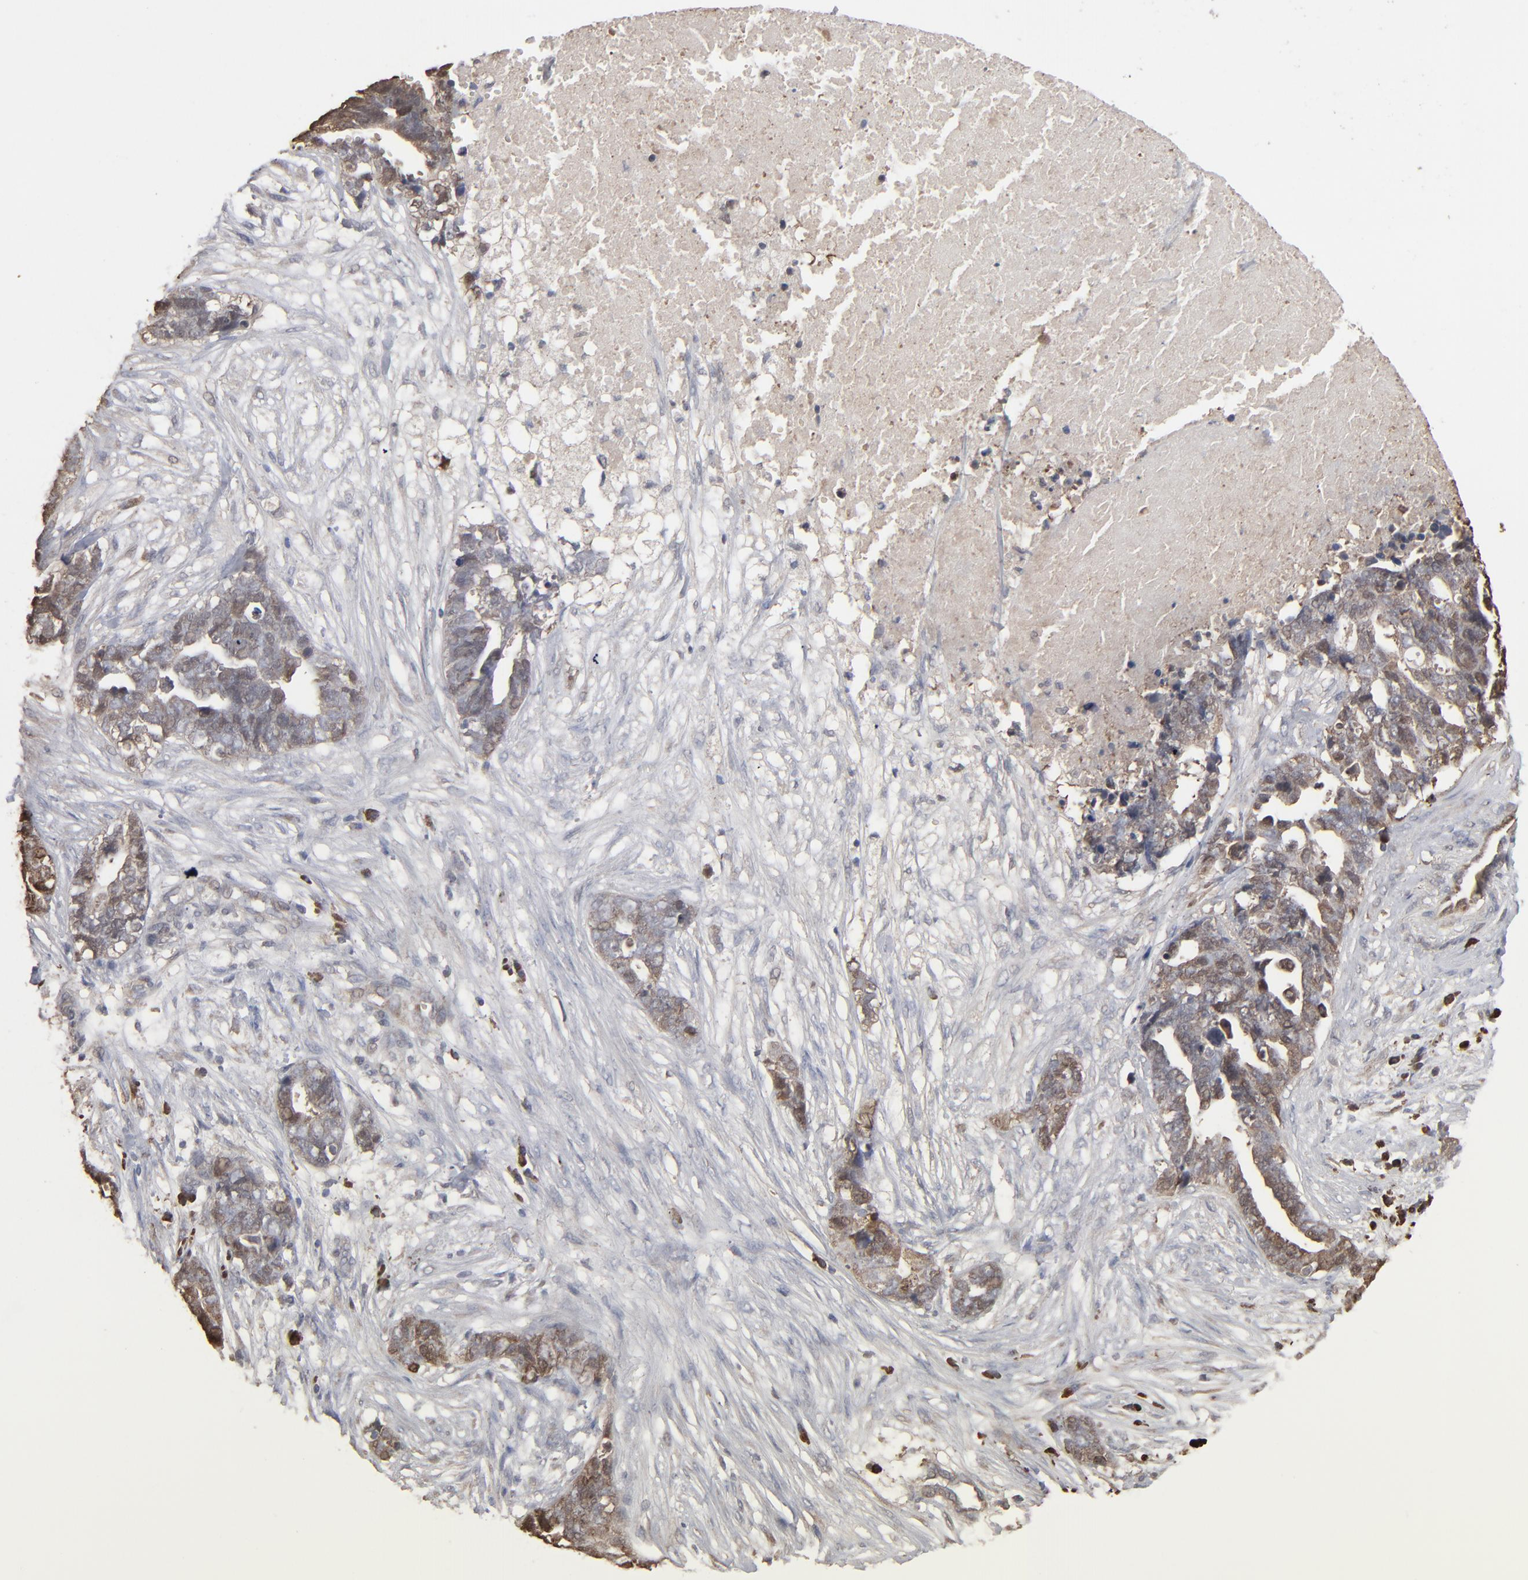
{"staining": {"intensity": "moderate", "quantity": ">75%", "location": "cytoplasmic/membranous"}, "tissue": "ovarian cancer", "cell_type": "Tumor cells", "image_type": "cancer", "snomed": [{"axis": "morphology", "description": "Normal tissue, NOS"}, {"axis": "morphology", "description": "Cystadenocarcinoma, serous, NOS"}, {"axis": "topography", "description": "Fallopian tube"}, {"axis": "topography", "description": "Ovary"}], "caption": "Moderate cytoplasmic/membranous protein positivity is appreciated in about >75% of tumor cells in ovarian cancer.", "gene": "NME1-NME2", "patient": {"sex": "female", "age": 56}}